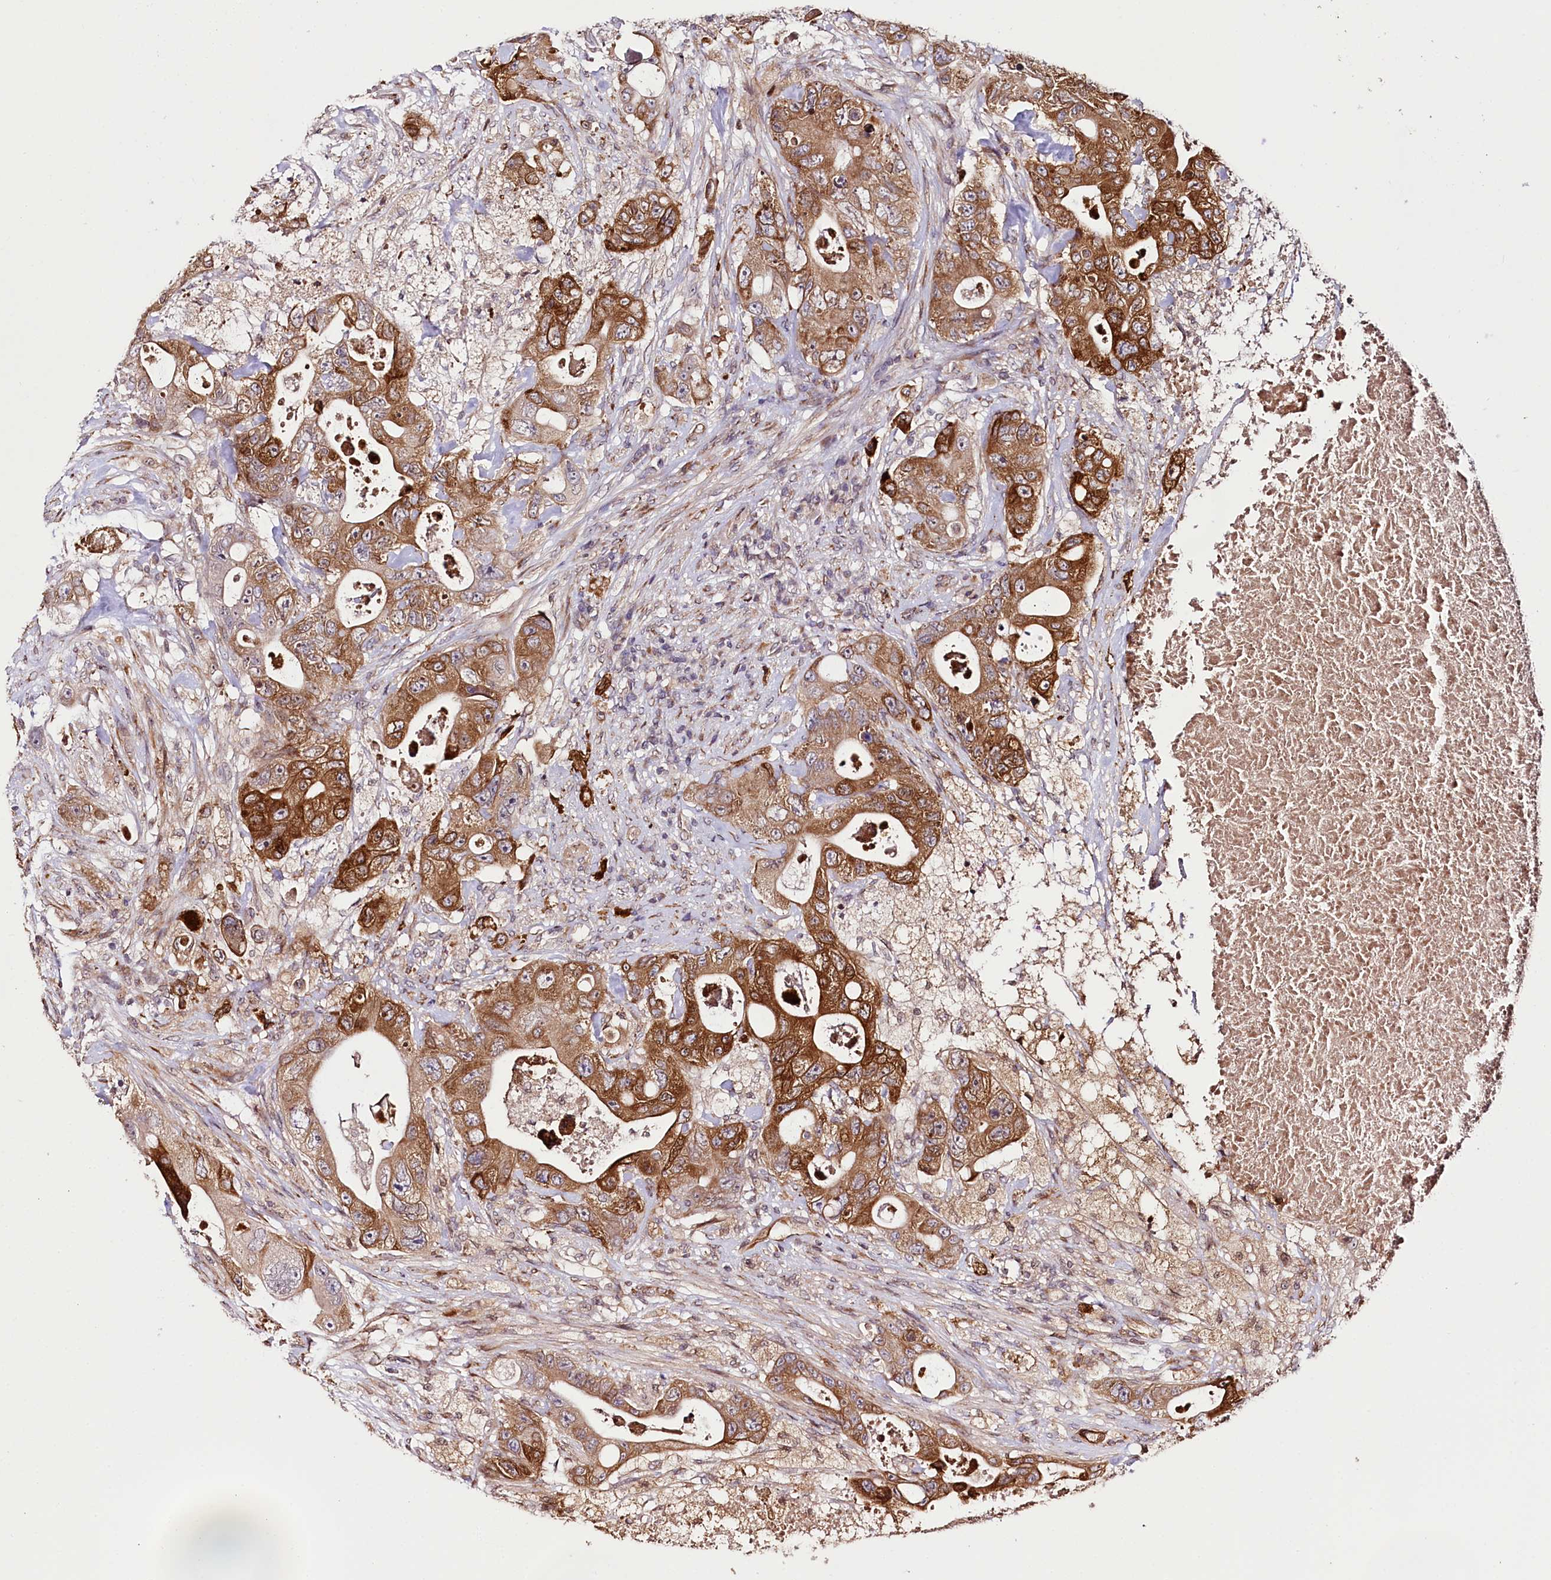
{"staining": {"intensity": "strong", "quantity": ">75%", "location": "cytoplasmic/membranous"}, "tissue": "colorectal cancer", "cell_type": "Tumor cells", "image_type": "cancer", "snomed": [{"axis": "morphology", "description": "Adenocarcinoma, NOS"}, {"axis": "topography", "description": "Colon"}], "caption": "Immunohistochemistry of human colorectal cancer (adenocarcinoma) demonstrates high levels of strong cytoplasmic/membranous staining in about >75% of tumor cells.", "gene": "CUTC", "patient": {"sex": "female", "age": 46}}